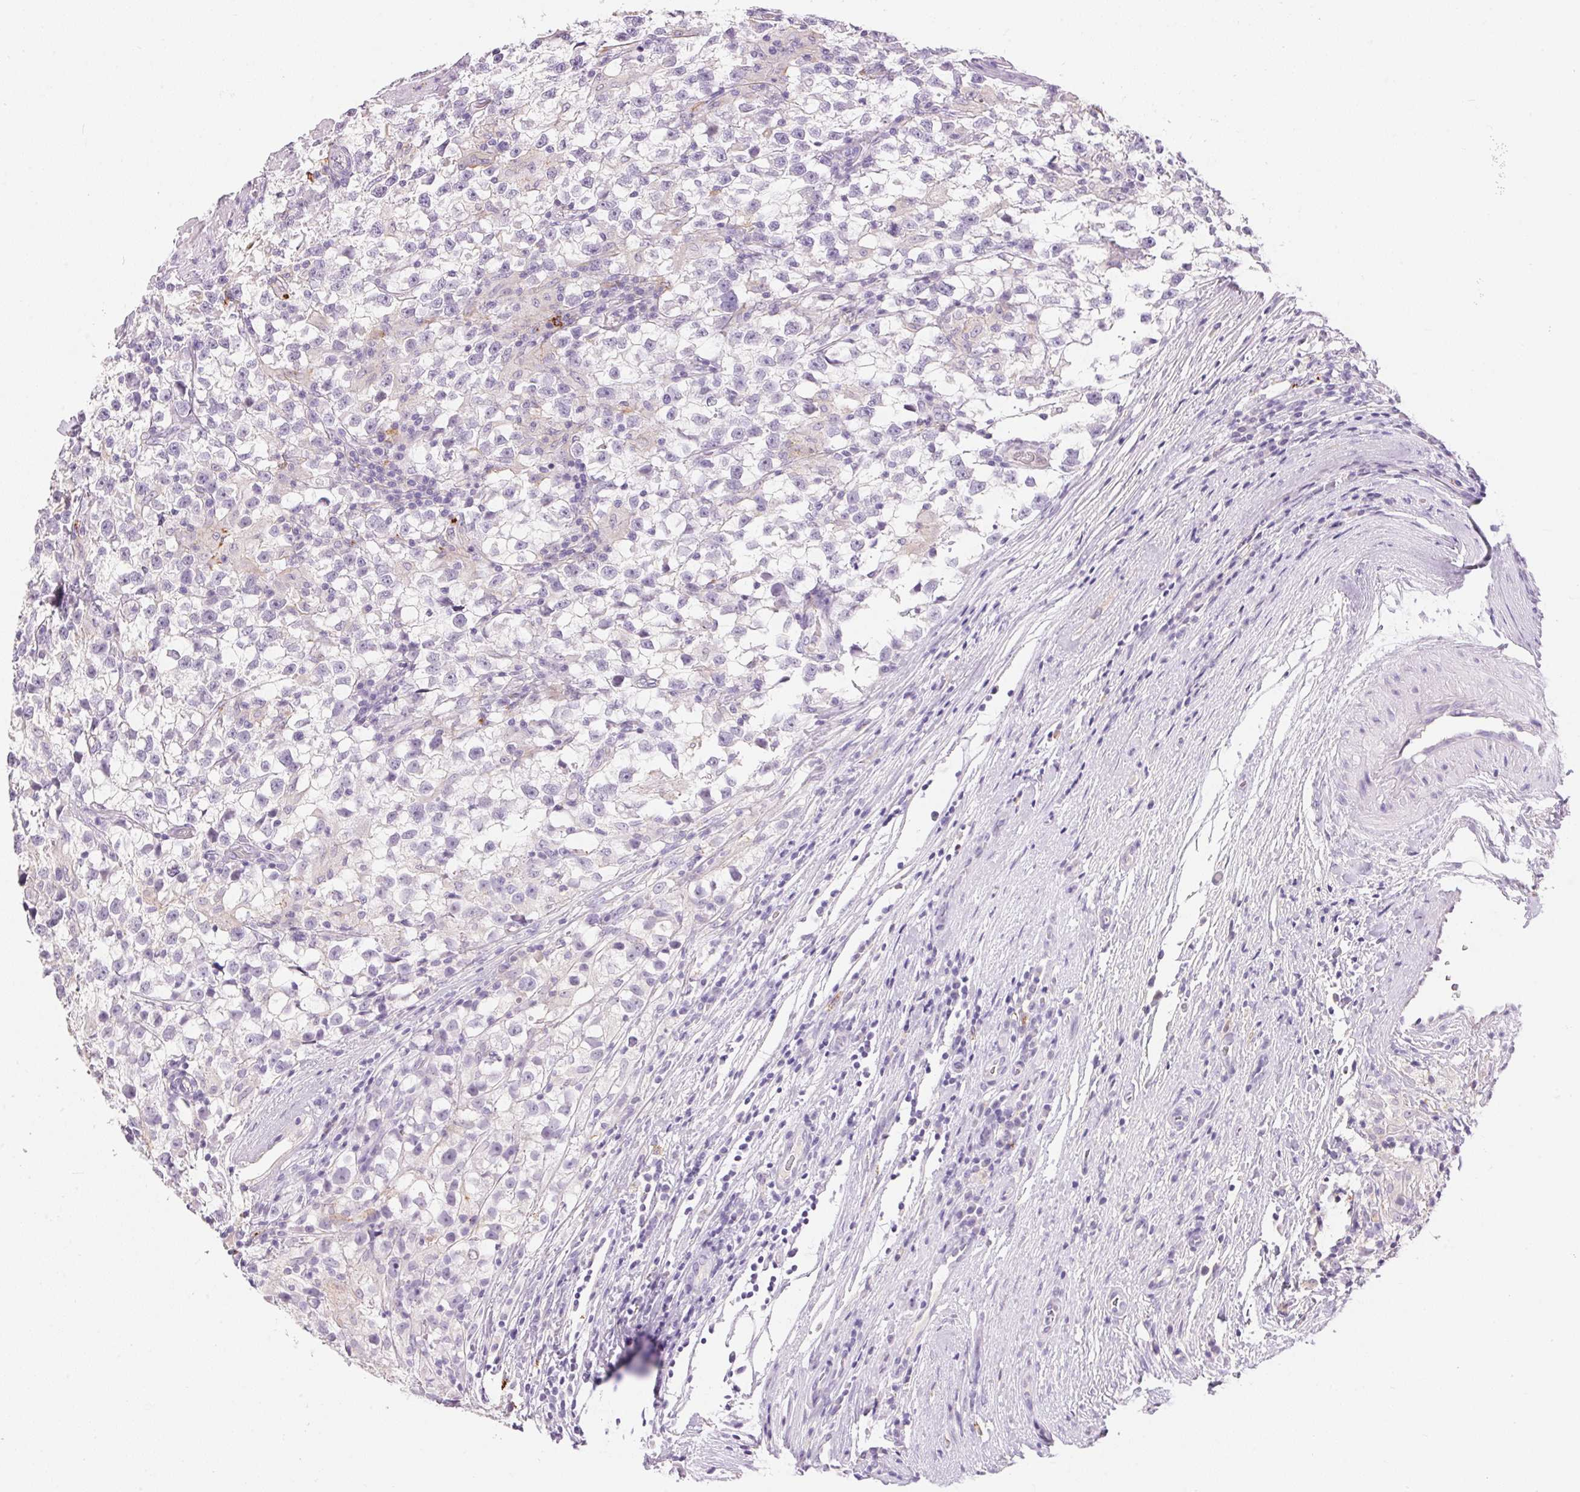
{"staining": {"intensity": "negative", "quantity": "none", "location": "none"}, "tissue": "testis cancer", "cell_type": "Tumor cells", "image_type": "cancer", "snomed": [{"axis": "morphology", "description": "Seminoma, NOS"}, {"axis": "topography", "description": "Testis"}], "caption": "Immunohistochemistry (IHC) of testis seminoma reveals no positivity in tumor cells.", "gene": "PNLIPRP3", "patient": {"sex": "male", "age": 31}}